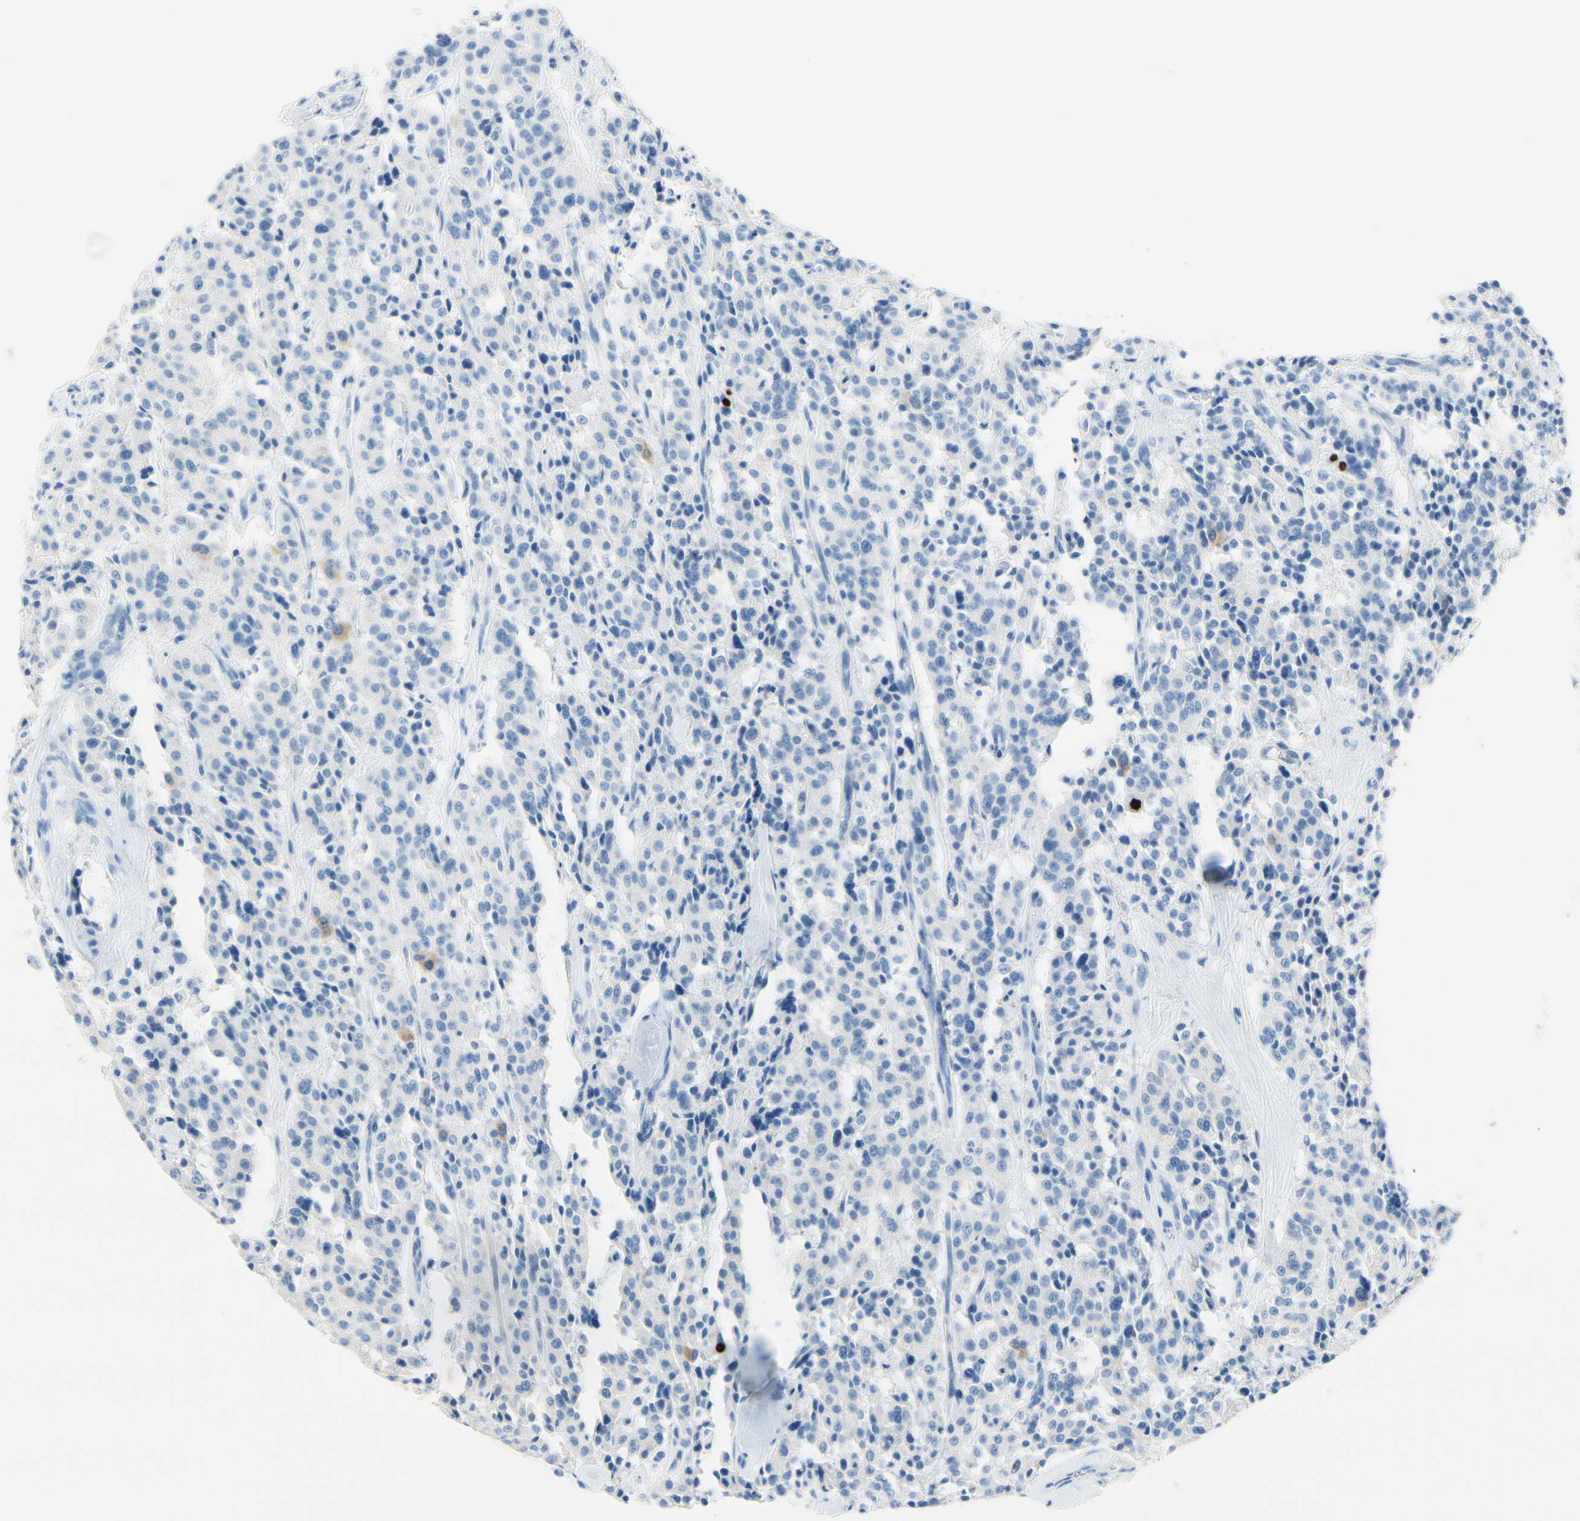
{"staining": {"intensity": "negative", "quantity": "none", "location": "none"}, "tissue": "carcinoid", "cell_type": "Tumor cells", "image_type": "cancer", "snomed": [{"axis": "morphology", "description": "Carcinoid, malignant, NOS"}, {"axis": "topography", "description": "Lung"}], "caption": "High magnification brightfield microscopy of carcinoid stained with DAB (brown) and counterstained with hematoxylin (blue): tumor cells show no significant staining. (DAB (3,3'-diaminobenzidine) IHC, high magnification).", "gene": "CKAP2", "patient": {"sex": "male", "age": 30}}